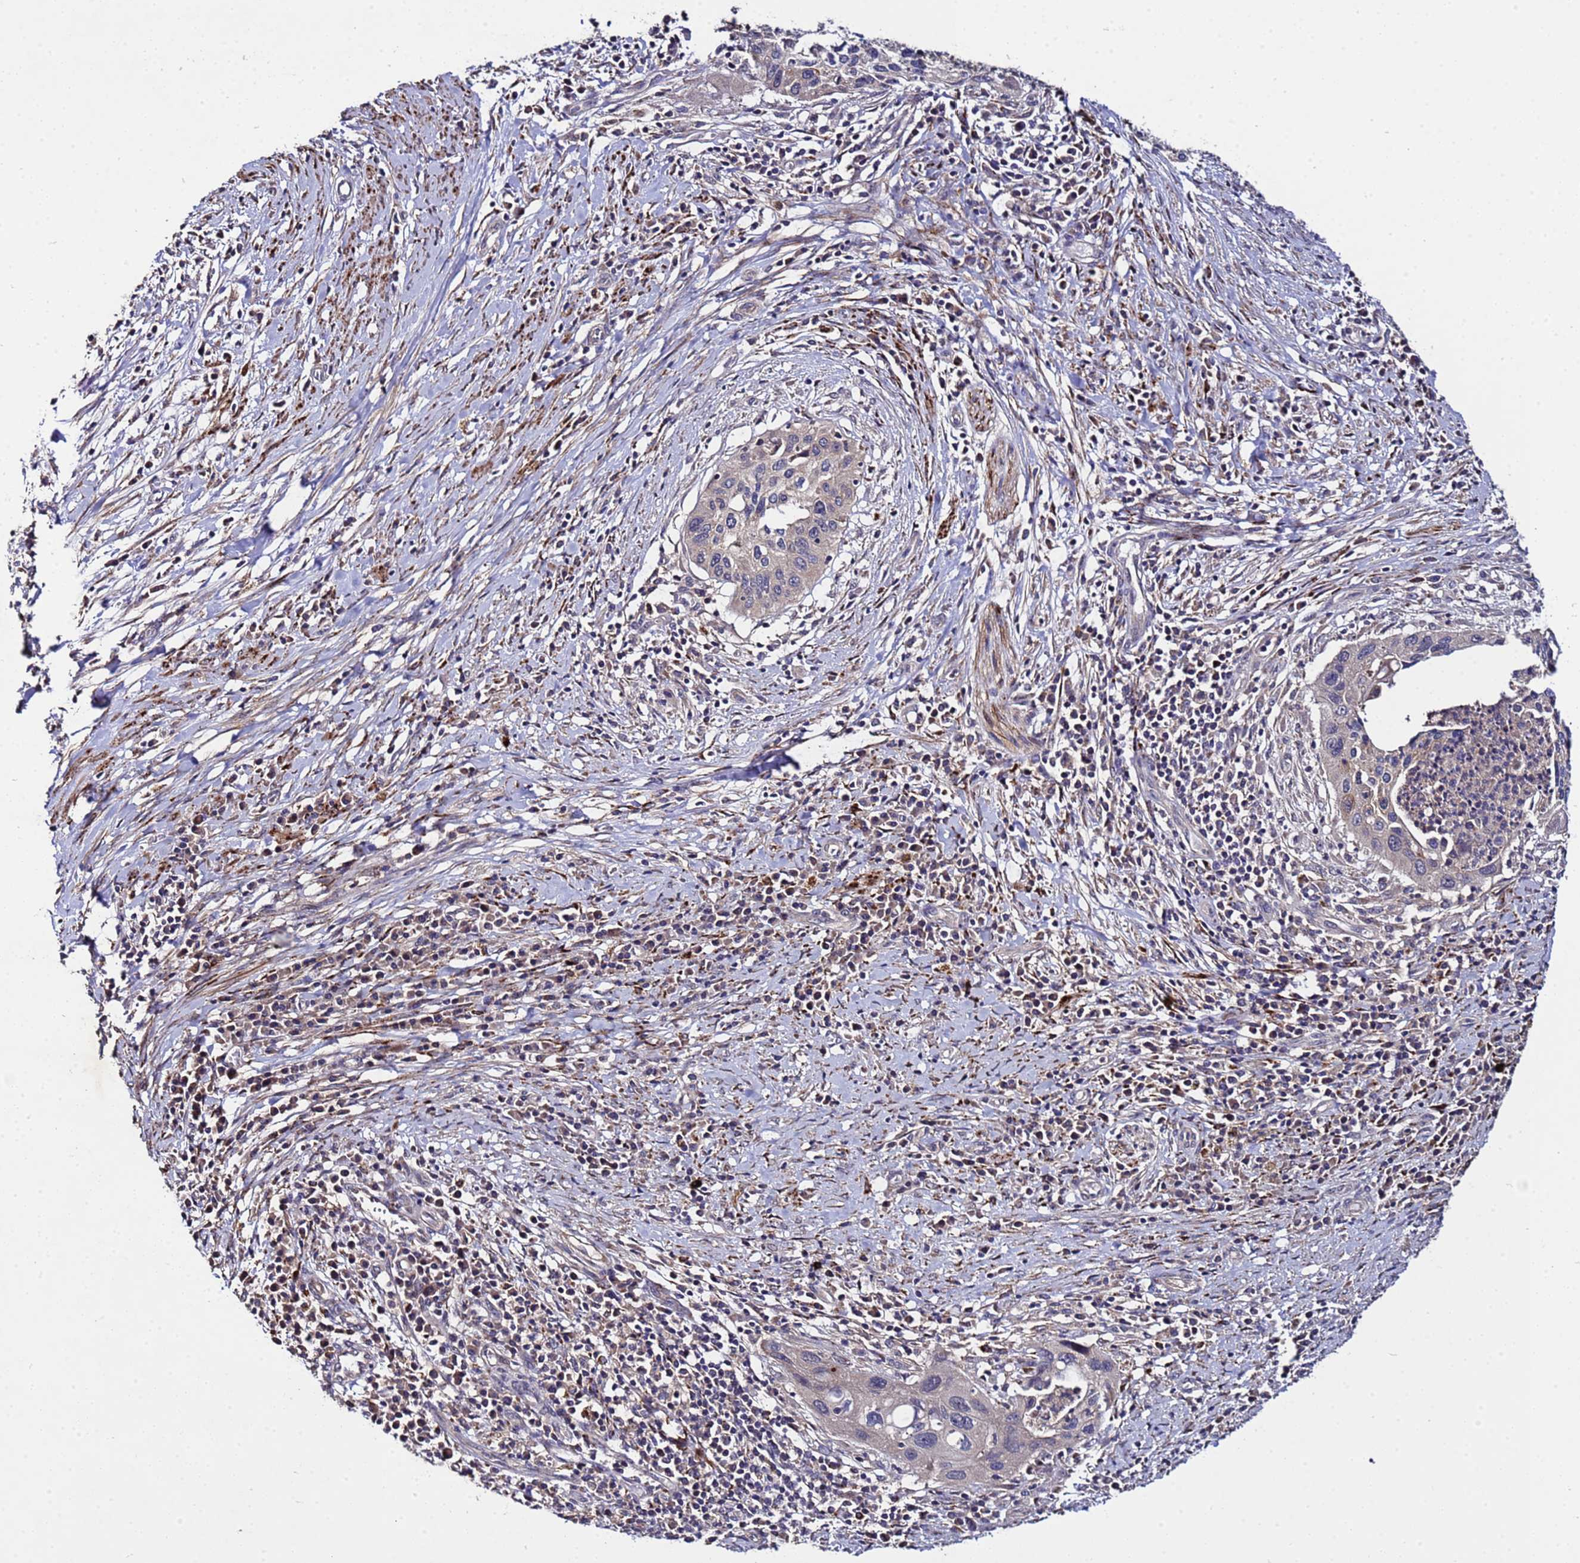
{"staining": {"intensity": "weak", "quantity": "<25%", "location": "cytoplasmic/membranous"}, "tissue": "cervical cancer", "cell_type": "Tumor cells", "image_type": "cancer", "snomed": [{"axis": "morphology", "description": "Squamous cell carcinoma, NOS"}, {"axis": "topography", "description": "Cervix"}], "caption": "Photomicrograph shows no protein positivity in tumor cells of squamous cell carcinoma (cervical) tissue.", "gene": "PLXDC2", "patient": {"sex": "female", "age": 38}}